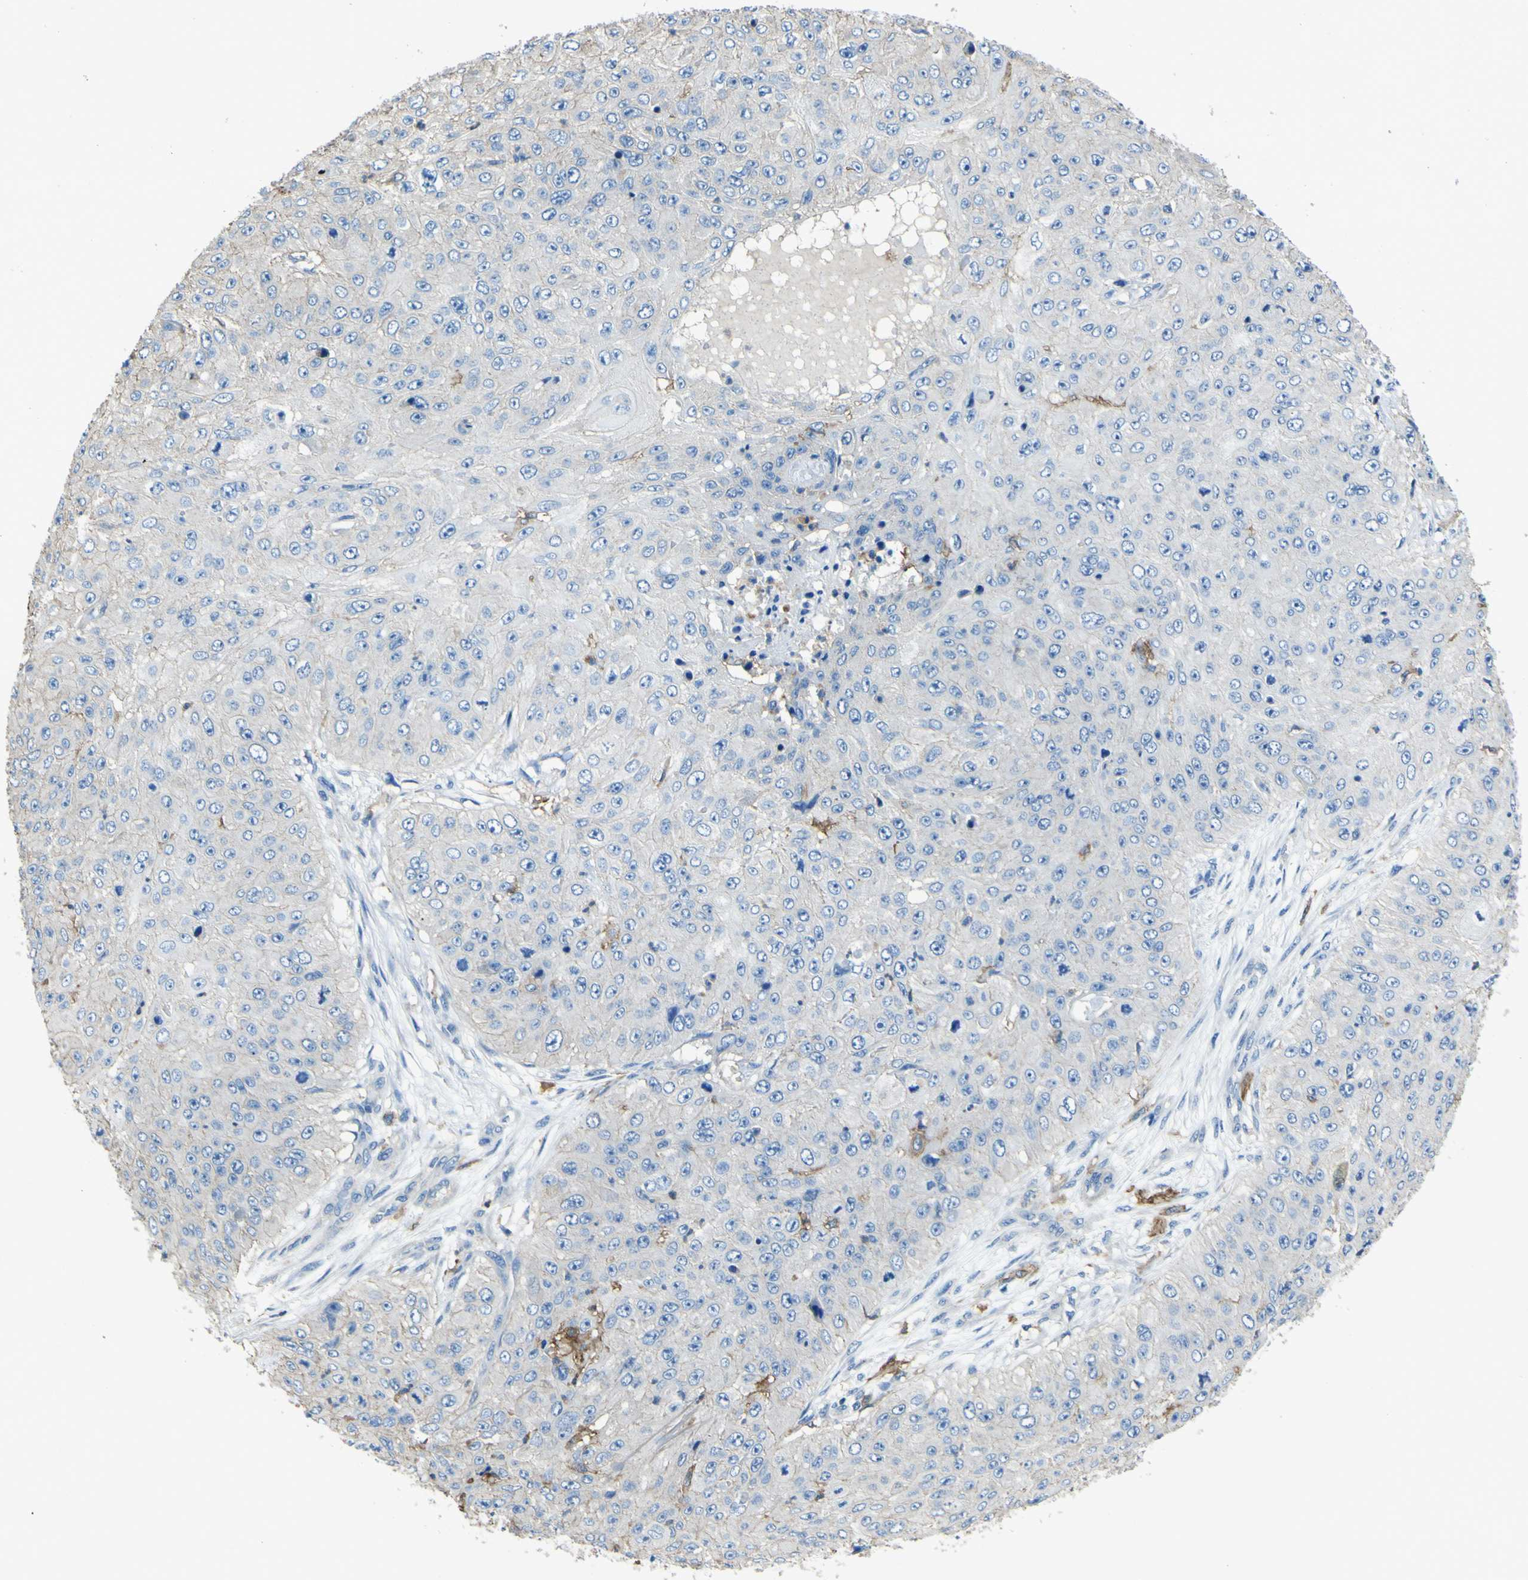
{"staining": {"intensity": "negative", "quantity": "none", "location": "none"}, "tissue": "skin cancer", "cell_type": "Tumor cells", "image_type": "cancer", "snomed": [{"axis": "morphology", "description": "Squamous cell carcinoma, NOS"}, {"axis": "topography", "description": "Skin"}], "caption": "This is an immunohistochemistry photomicrograph of human skin cancer. There is no positivity in tumor cells.", "gene": "LAIR1", "patient": {"sex": "female", "age": 80}}